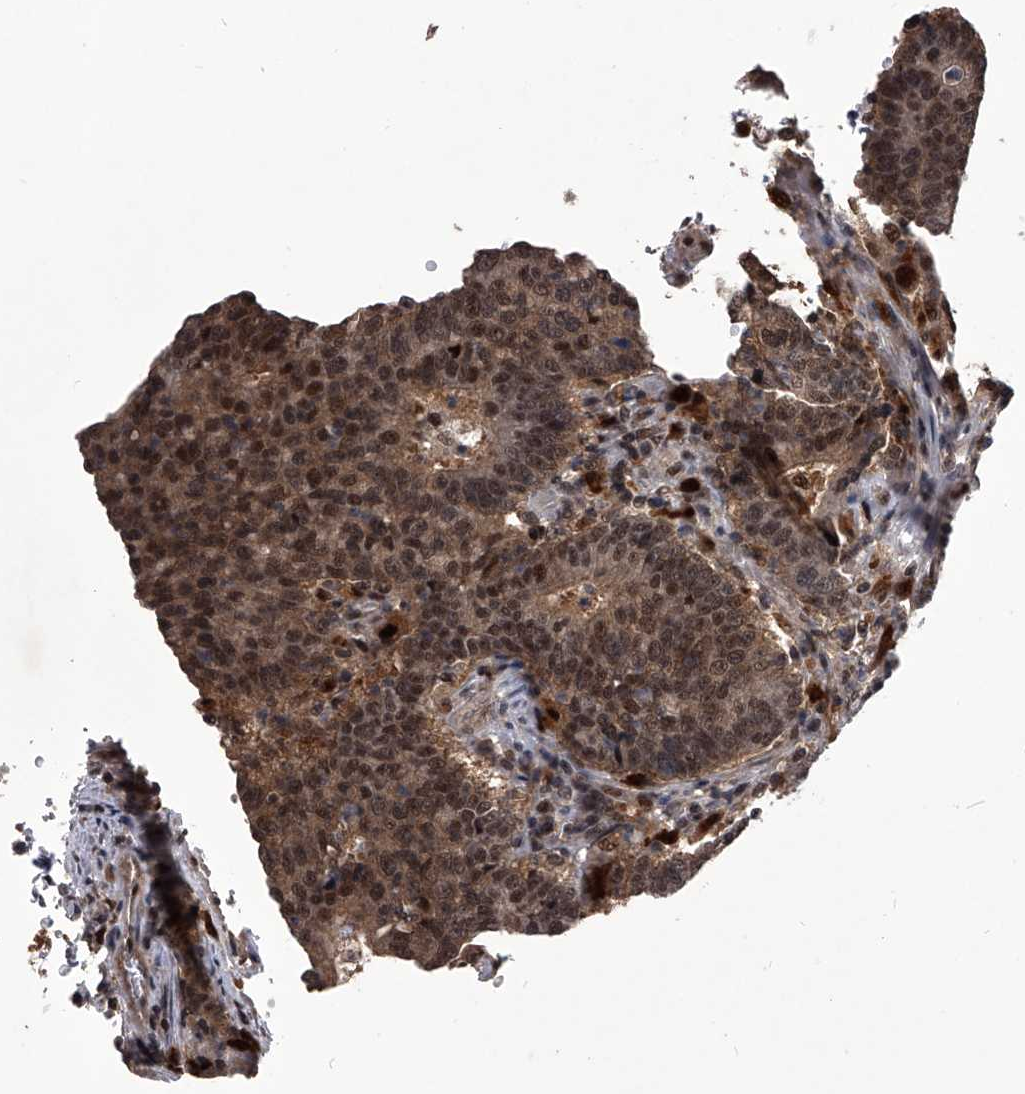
{"staining": {"intensity": "moderate", "quantity": ">75%", "location": "cytoplasmic/membranous,nuclear"}, "tissue": "colorectal cancer", "cell_type": "Tumor cells", "image_type": "cancer", "snomed": [{"axis": "morphology", "description": "Adenocarcinoma, NOS"}, {"axis": "topography", "description": "Colon"}], "caption": "A medium amount of moderate cytoplasmic/membranous and nuclear staining is present in about >75% of tumor cells in colorectal adenocarcinoma tissue. Ihc stains the protein of interest in brown and the nuclei are stained blue.", "gene": "CMTR1", "patient": {"sex": "female", "age": 75}}